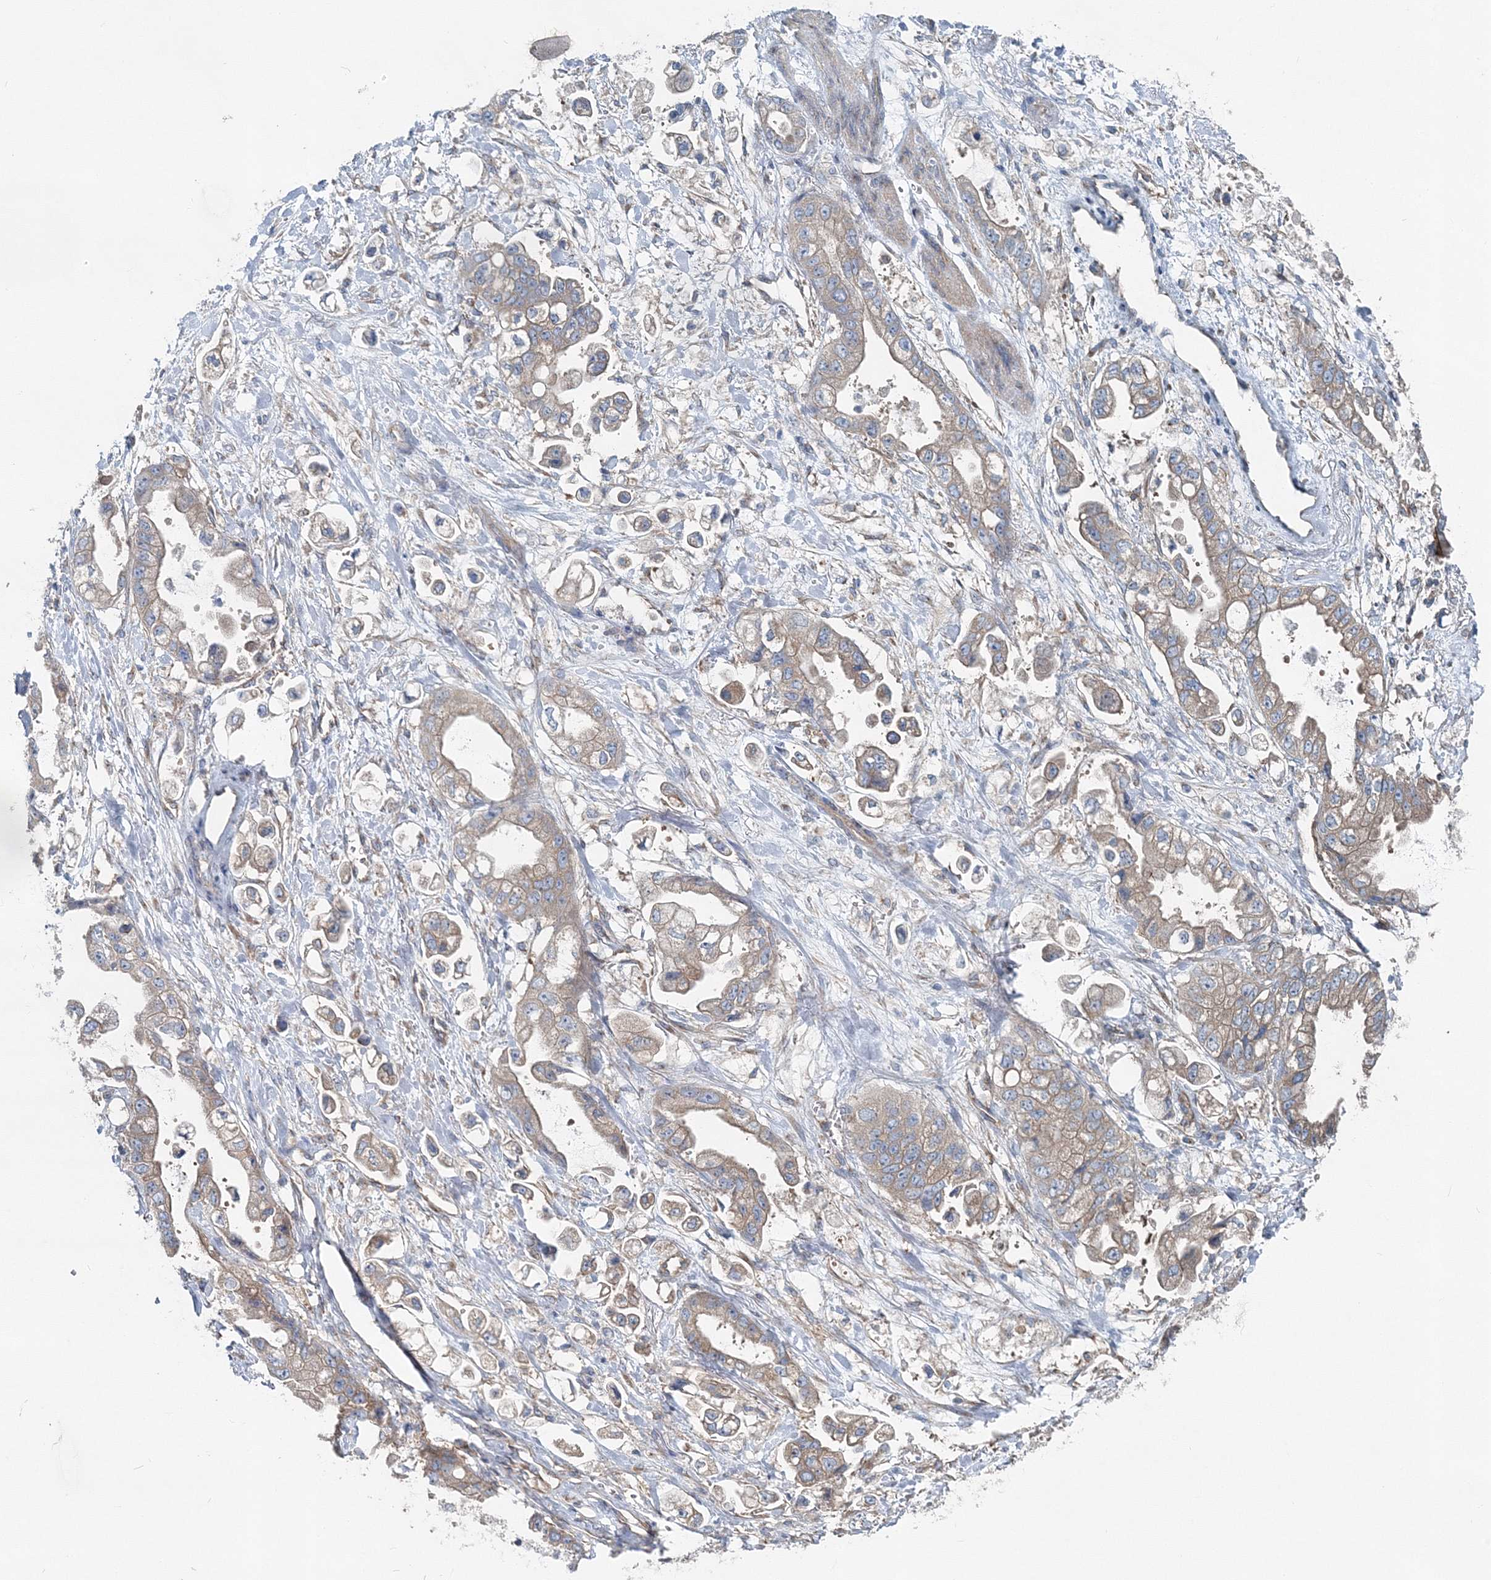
{"staining": {"intensity": "moderate", "quantity": ">75%", "location": "cytoplasmic/membranous"}, "tissue": "stomach cancer", "cell_type": "Tumor cells", "image_type": "cancer", "snomed": [{"axis": "morphology", "description": "Adenocarcinoma, NOS"}, {"axis": "topography", "description": "Stomach"}], "caption": "IHC of stomach cancer (adenocarcinoma) demonstrates medium levels of moderate cytoplasmic/membranous positivity in approximately >75% of tumor cells.", "gene": "MPHOSPH9", "patient": {"sex": "male", "age": 62}}